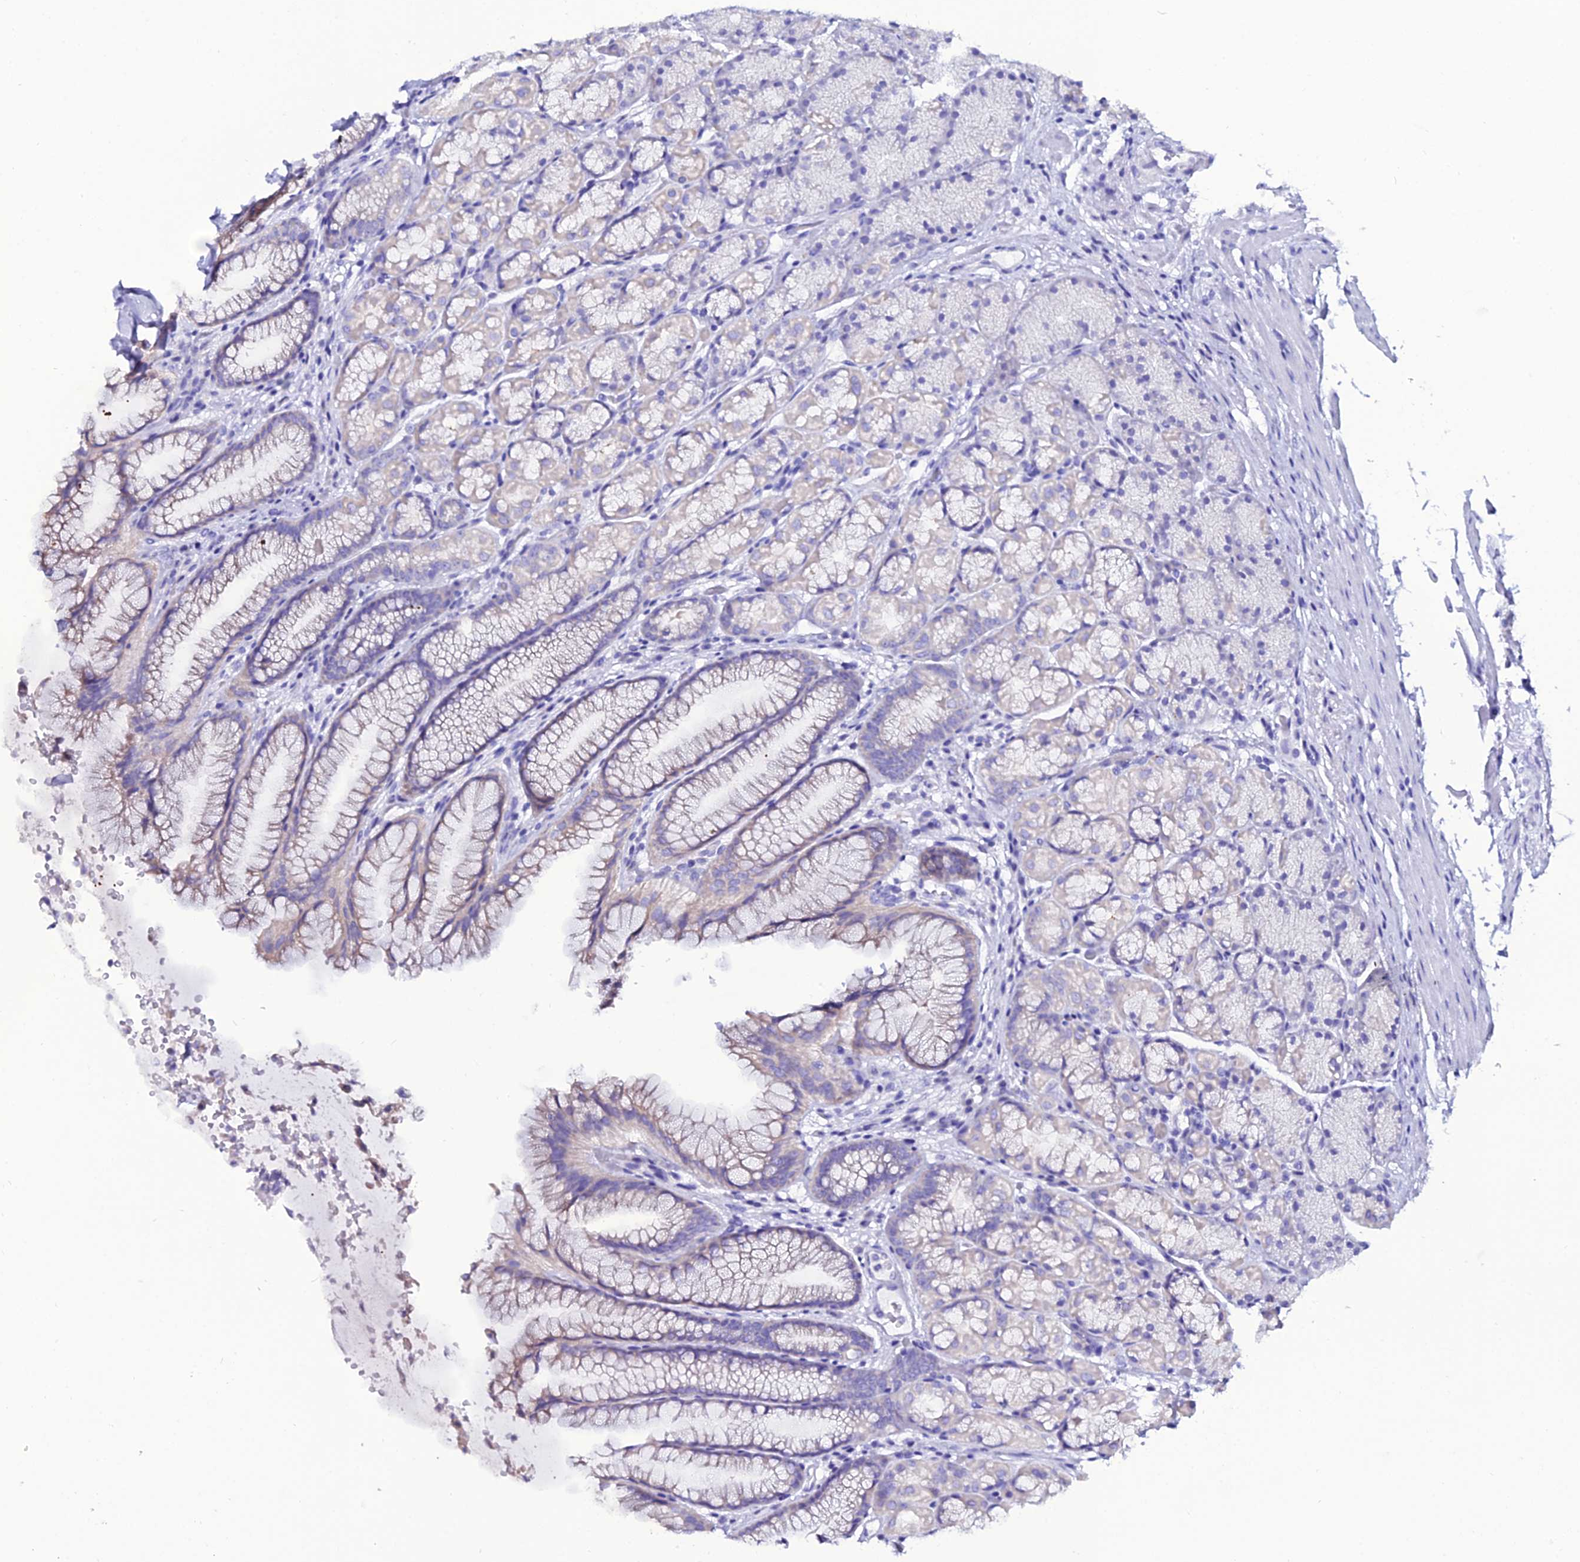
{"staining": {"intensity": "negative", "quantity": "none", "location": "none"}, "tissue": "stomach", "cell_type": "Glandular cells", "image_type": "normal", "snomed": [{"axis": "morphology", "description": "Normal tissue, NOS"}, {"axis": "topography", "description": "Stomach"}], "caption": "This is an immunohistochemistry photomicrograph of benign stomach. There is no expression in glandular cells.", "gene": "OR4D5", "patient": {"sex": "male", "age": 63}}